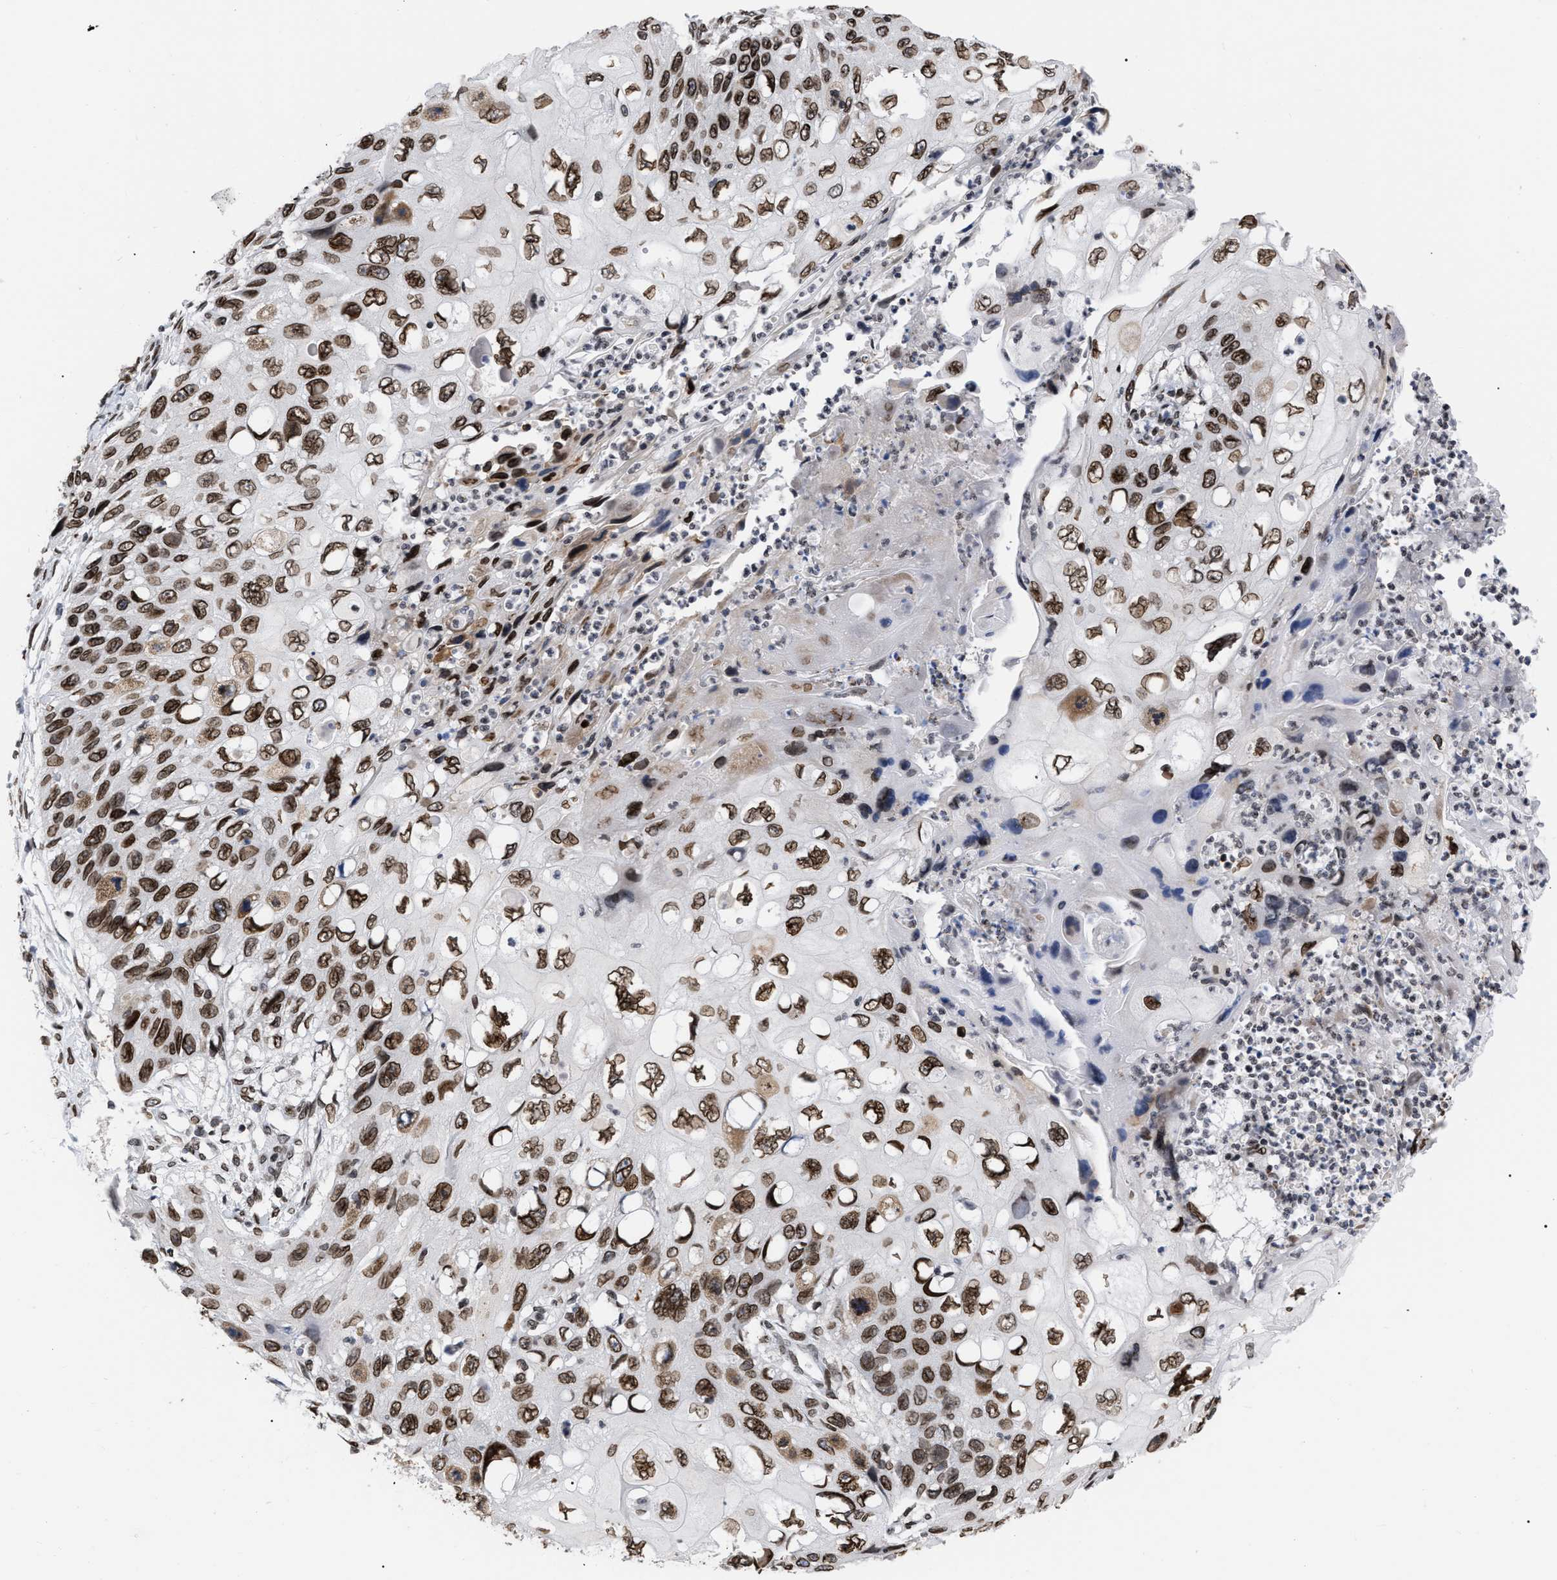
{"staining": {"intensity": "moderate", "quantity": ">75%", "location": "nuclear"}, "tissue": "cervical cancer", "cell_type": "Tumor cells", "image_type": "cancer", "snomed": [{"axis": "morphology", "description": "Squamous cell carcinoma, NOS"}, {"axis": "topography", "description": "Cervix"}], "caption": "The image shows staining of cervical cancer (squamous cell carcinoma), revealing moderate nuclear protein positivity (brown color) within tumor cells.", "gene": "TPR", "patient": {"sex": "female", "age": 70}}